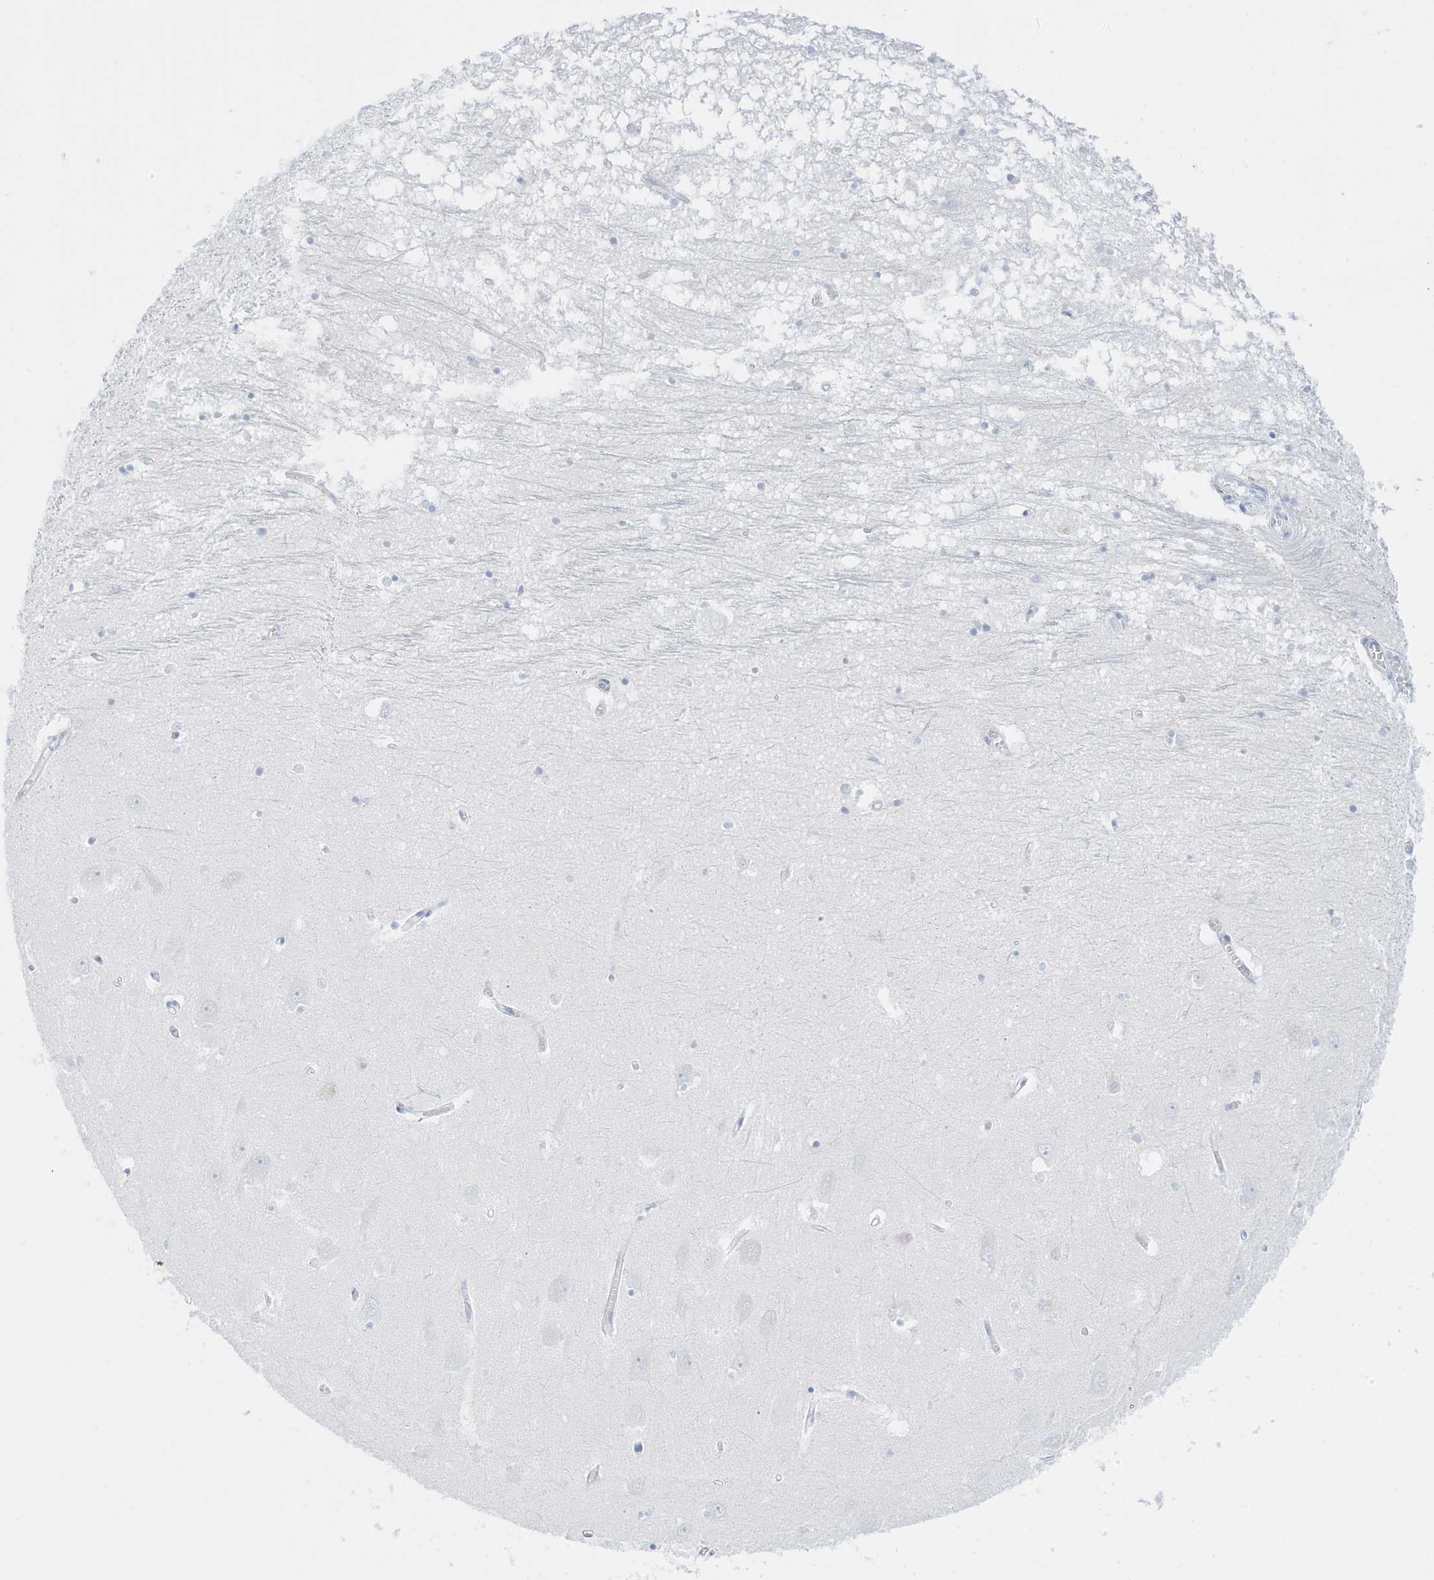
{"staining": {"intensity": "negative", "quantity": "none", "location": "none"}, "tissue": "hippocampus", "cell_type": "Glial cells", "image_type": "normal", "snomed": [{"axis": "morphology", "description": "Normal tissue, NOS"}, {"axis": "topography", "description": "Hippocampus"}], "caption": "IHC micrograph of unremarkable hippocampus stained for a protein (brown), which reveals no positivity in glial cells. (DAB immunohistochemistry visualized using brightfield microscopy, high magnification).", "gene": "SLC22A13", "patient": {"sex": "male", "age": 70}}